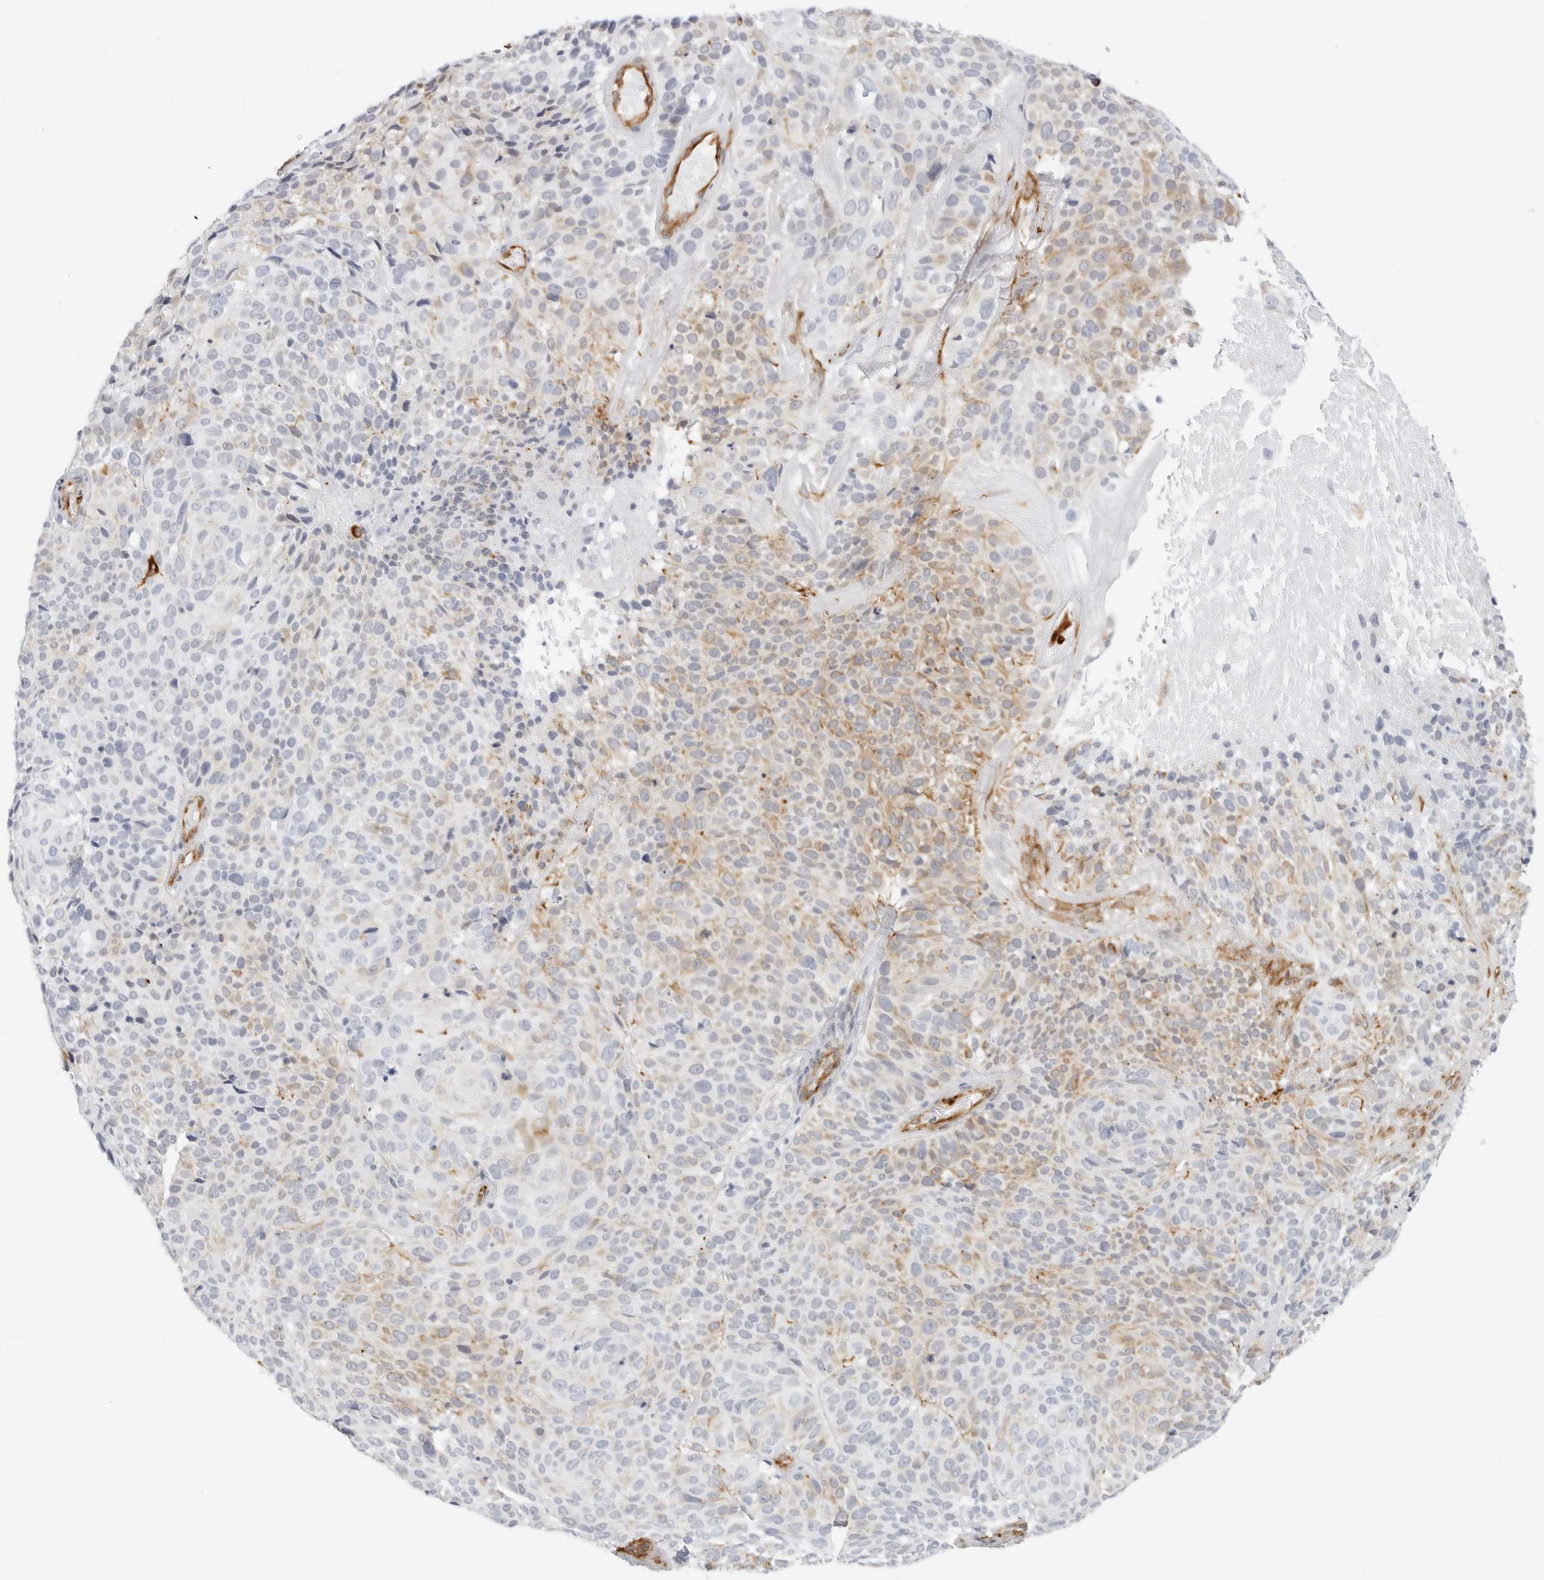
{"staining": {"intensity": "moderate", "quantity": "<25%", "location": "cytoplasmic/membranous"}, "tissue": "cervical cancer", "cell_type": "Tumor cells", "image_type": "cancer", "snomed": [{"axis": "morphology", "description": "Squamous cell carcinoma, NOS"}, {"axis": "topography", "description": "Cervix"}], "caption": "High-magnification brightfield microscopy of cervical squamous cell carcinoma stained with DAB (3,3'-diaminobenzidine) (brown) and counterstained with hematoxylin (blue). tumor cells exhibit moderate cytoplasmic/membranous expression is appreciated in about<25% of cells.", "gene": "NES", "patient": {"sex": "female", "age": 74}}